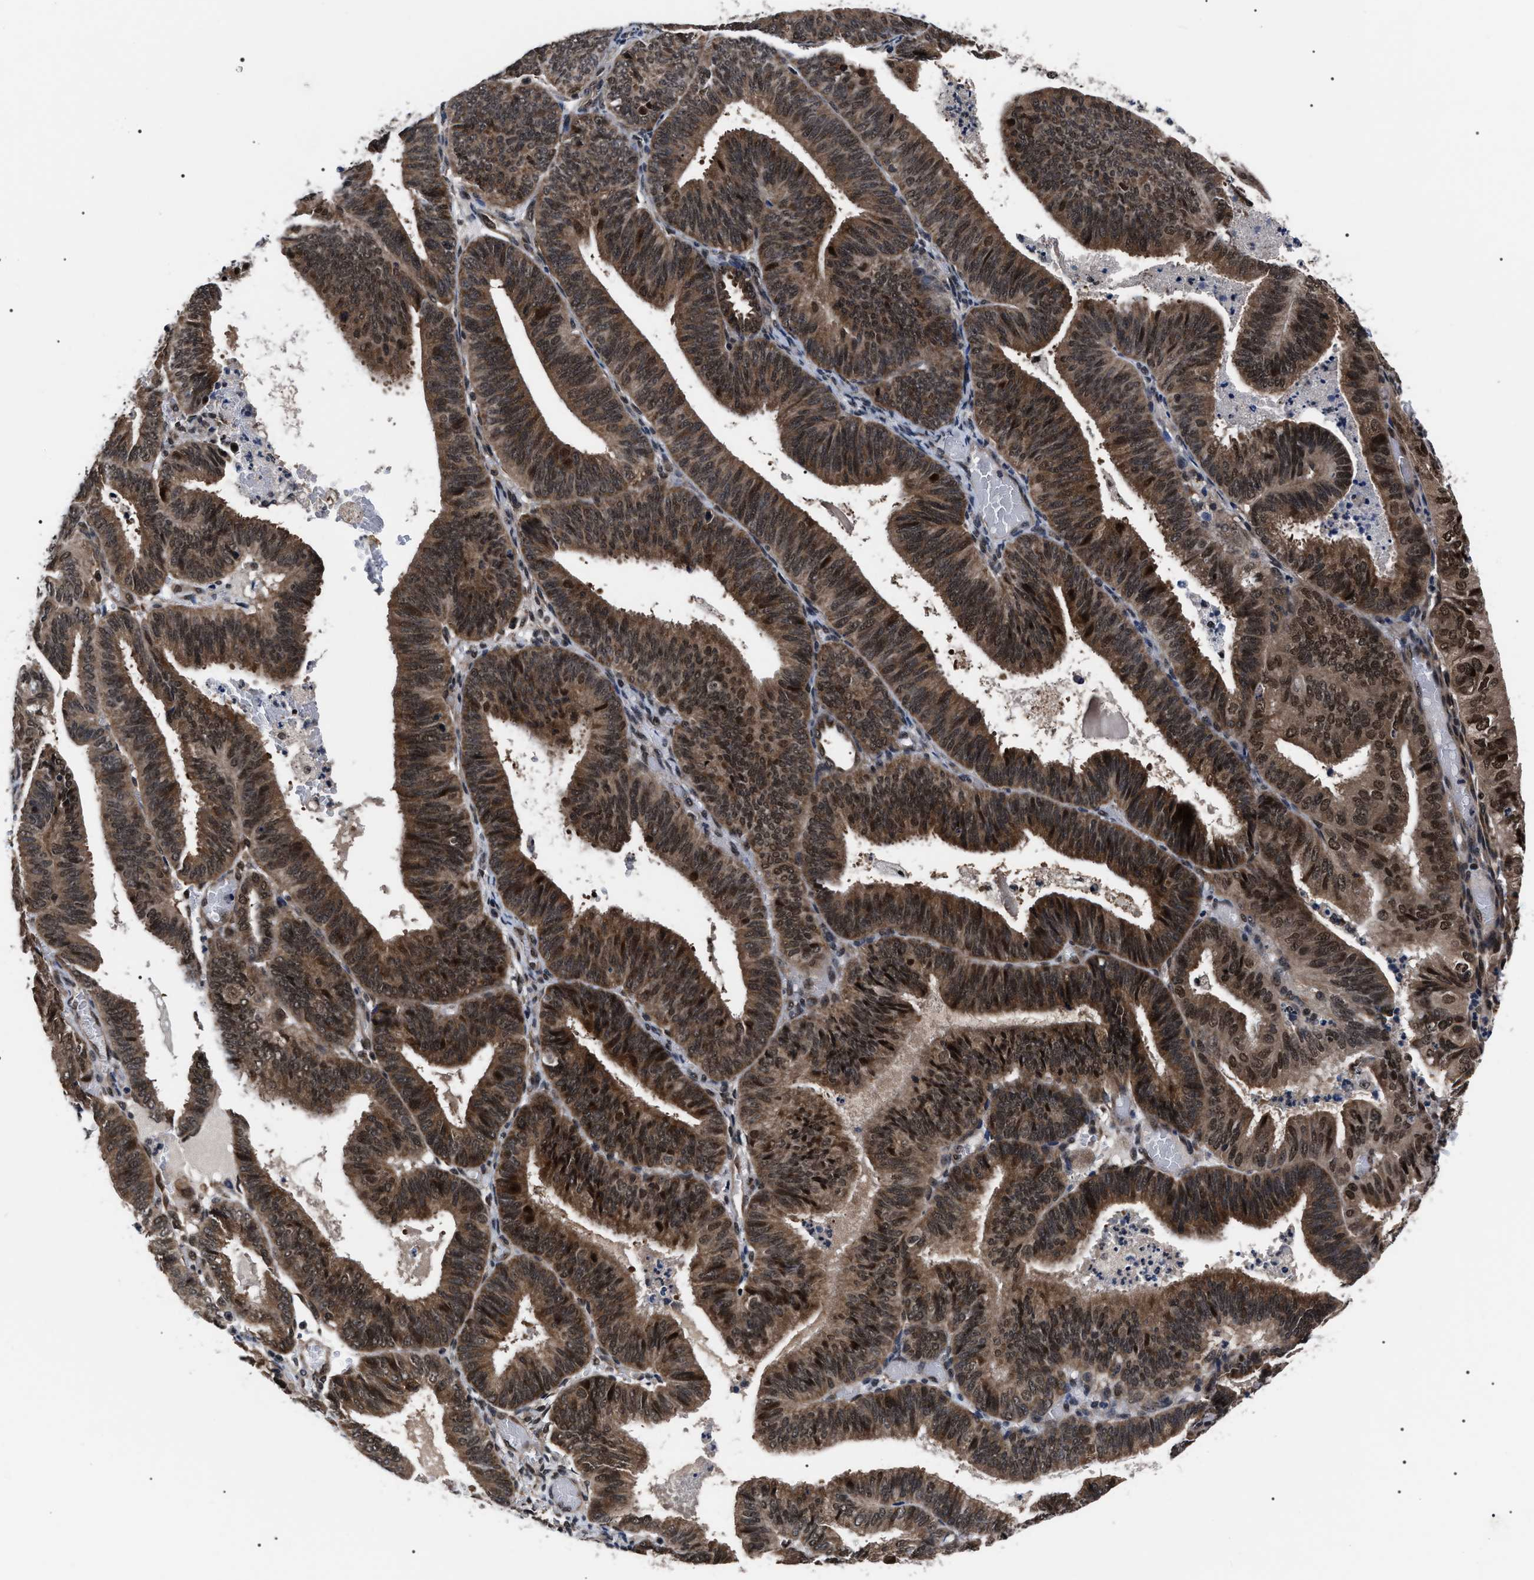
{"staining": {"intensity": "moderate", "quantity": ">75%", "location": "cytoplasmic/membranous,nuclear"}, "tissue": "endometrial cancer", "cell_type": "Tumor cells", "image_type": "cancer", "snomed": [{"axis": "morphology", "description": "Adenocarcinoma, NOS"}, {"axis": "topography", "description": "Uterus"}], "caption": "Protein positivity by IHC demonstrates moderate cytoplasmic/membranous and nuclear positivity in about >75% of tumor cells in endometrial cancer.", "gene": "CSNK2A1", "patient": {"sex": "female", "age": 60}}